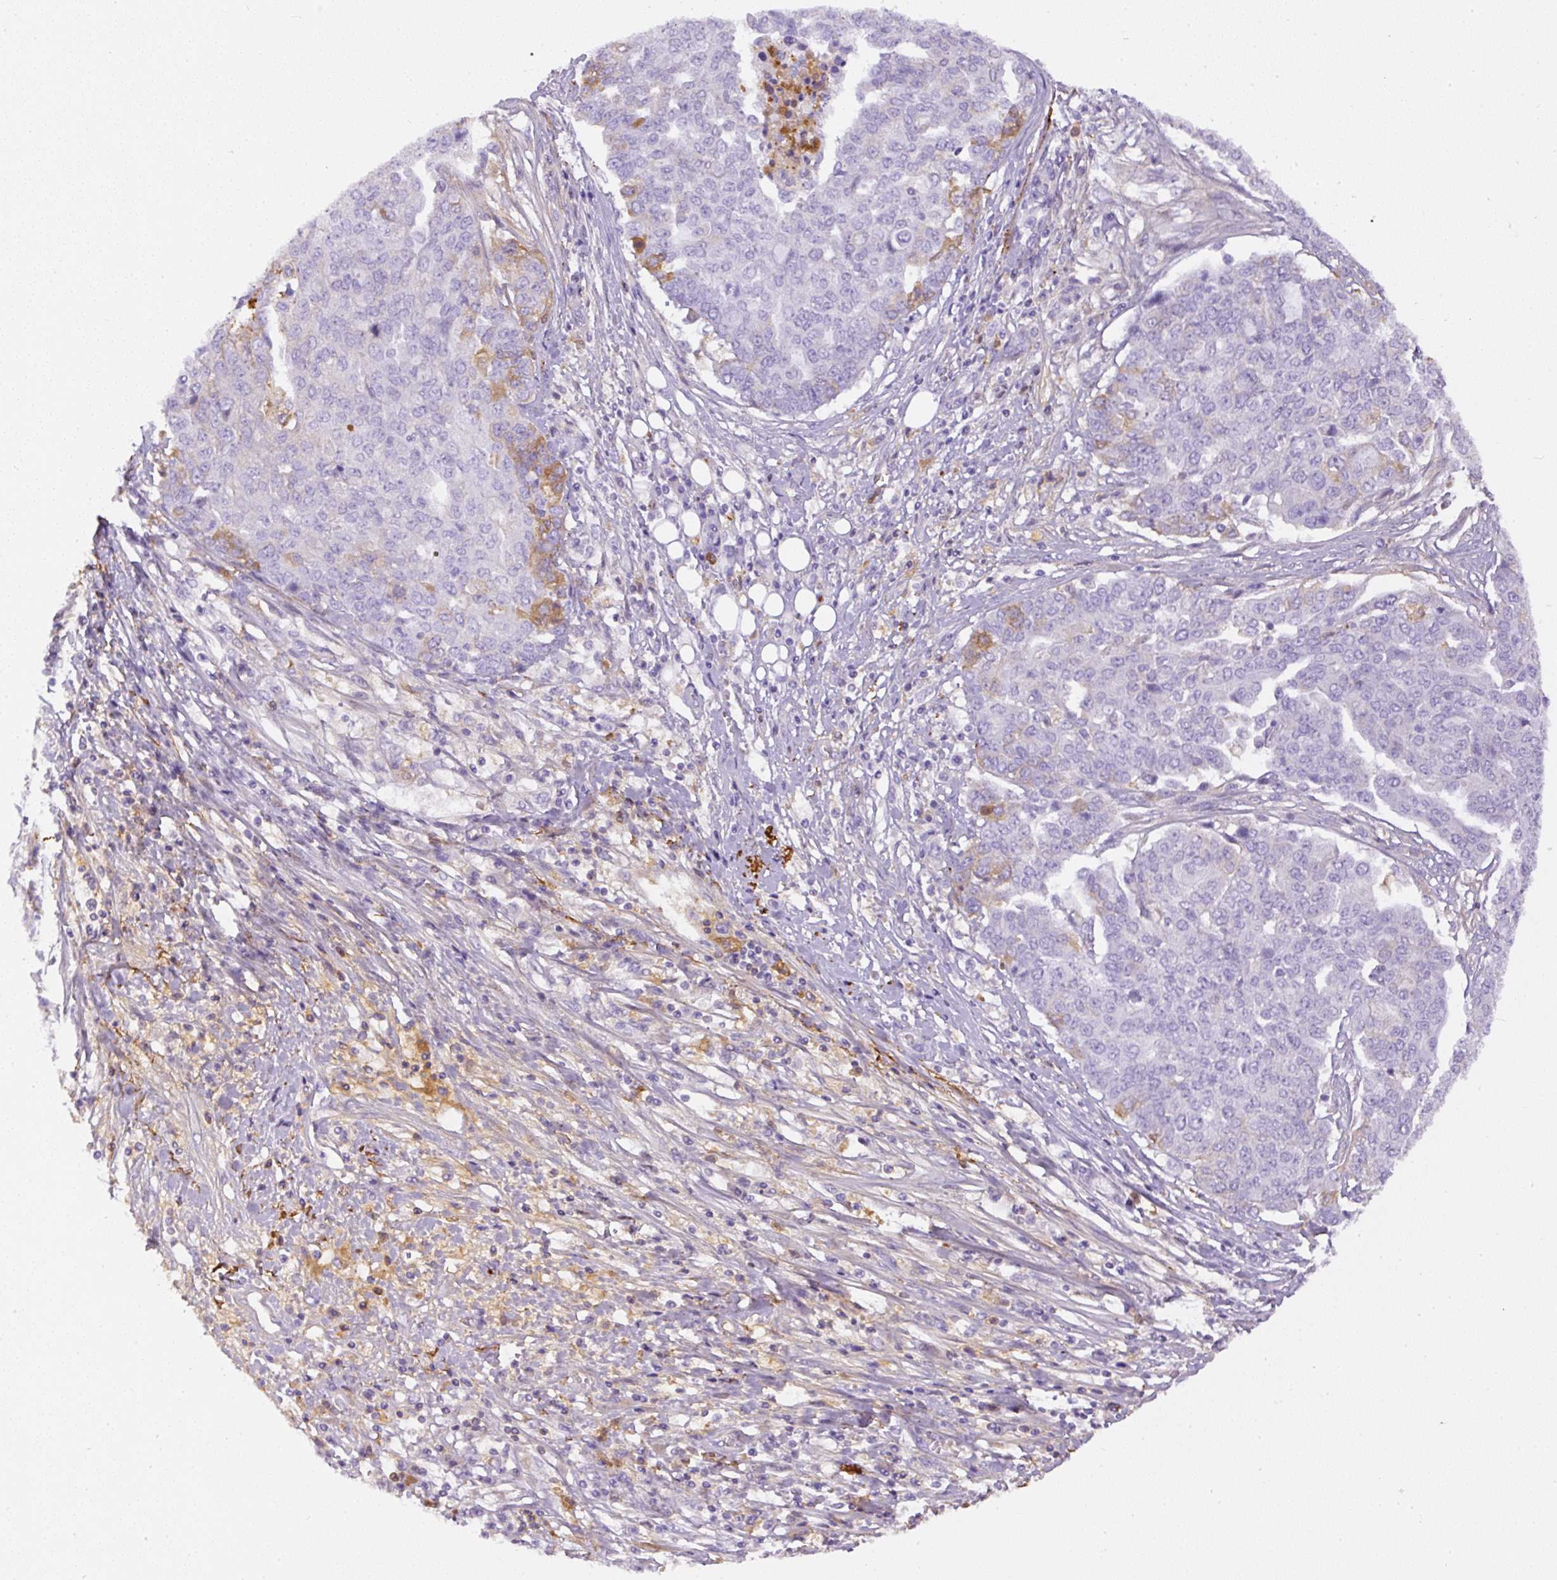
{"staining": {"intensity": "moderate", "quantity": "<25%", "location": "cytoplasmic/membranous"}, "tissue": "ovarian cancer", "cell_type": "Tumor cells", "image_type": "cancer", "snomed": [{"axis": "morphology", "description": "Cystadenocarcinoma, serous, NOS"}, {"axis": "topography", "description": "Soft tissue"}, {"axis": "topography", "description": "Ovary"}], "caption": "Protein analysis of serous cystadenocarcinoma (ovarian) tissue demonstrates moderate cytoplasmic/membranous staining in approximately <25% of tumor cells.", "gene": "APCS", "patient": {"sex": "female", "age": 57}}